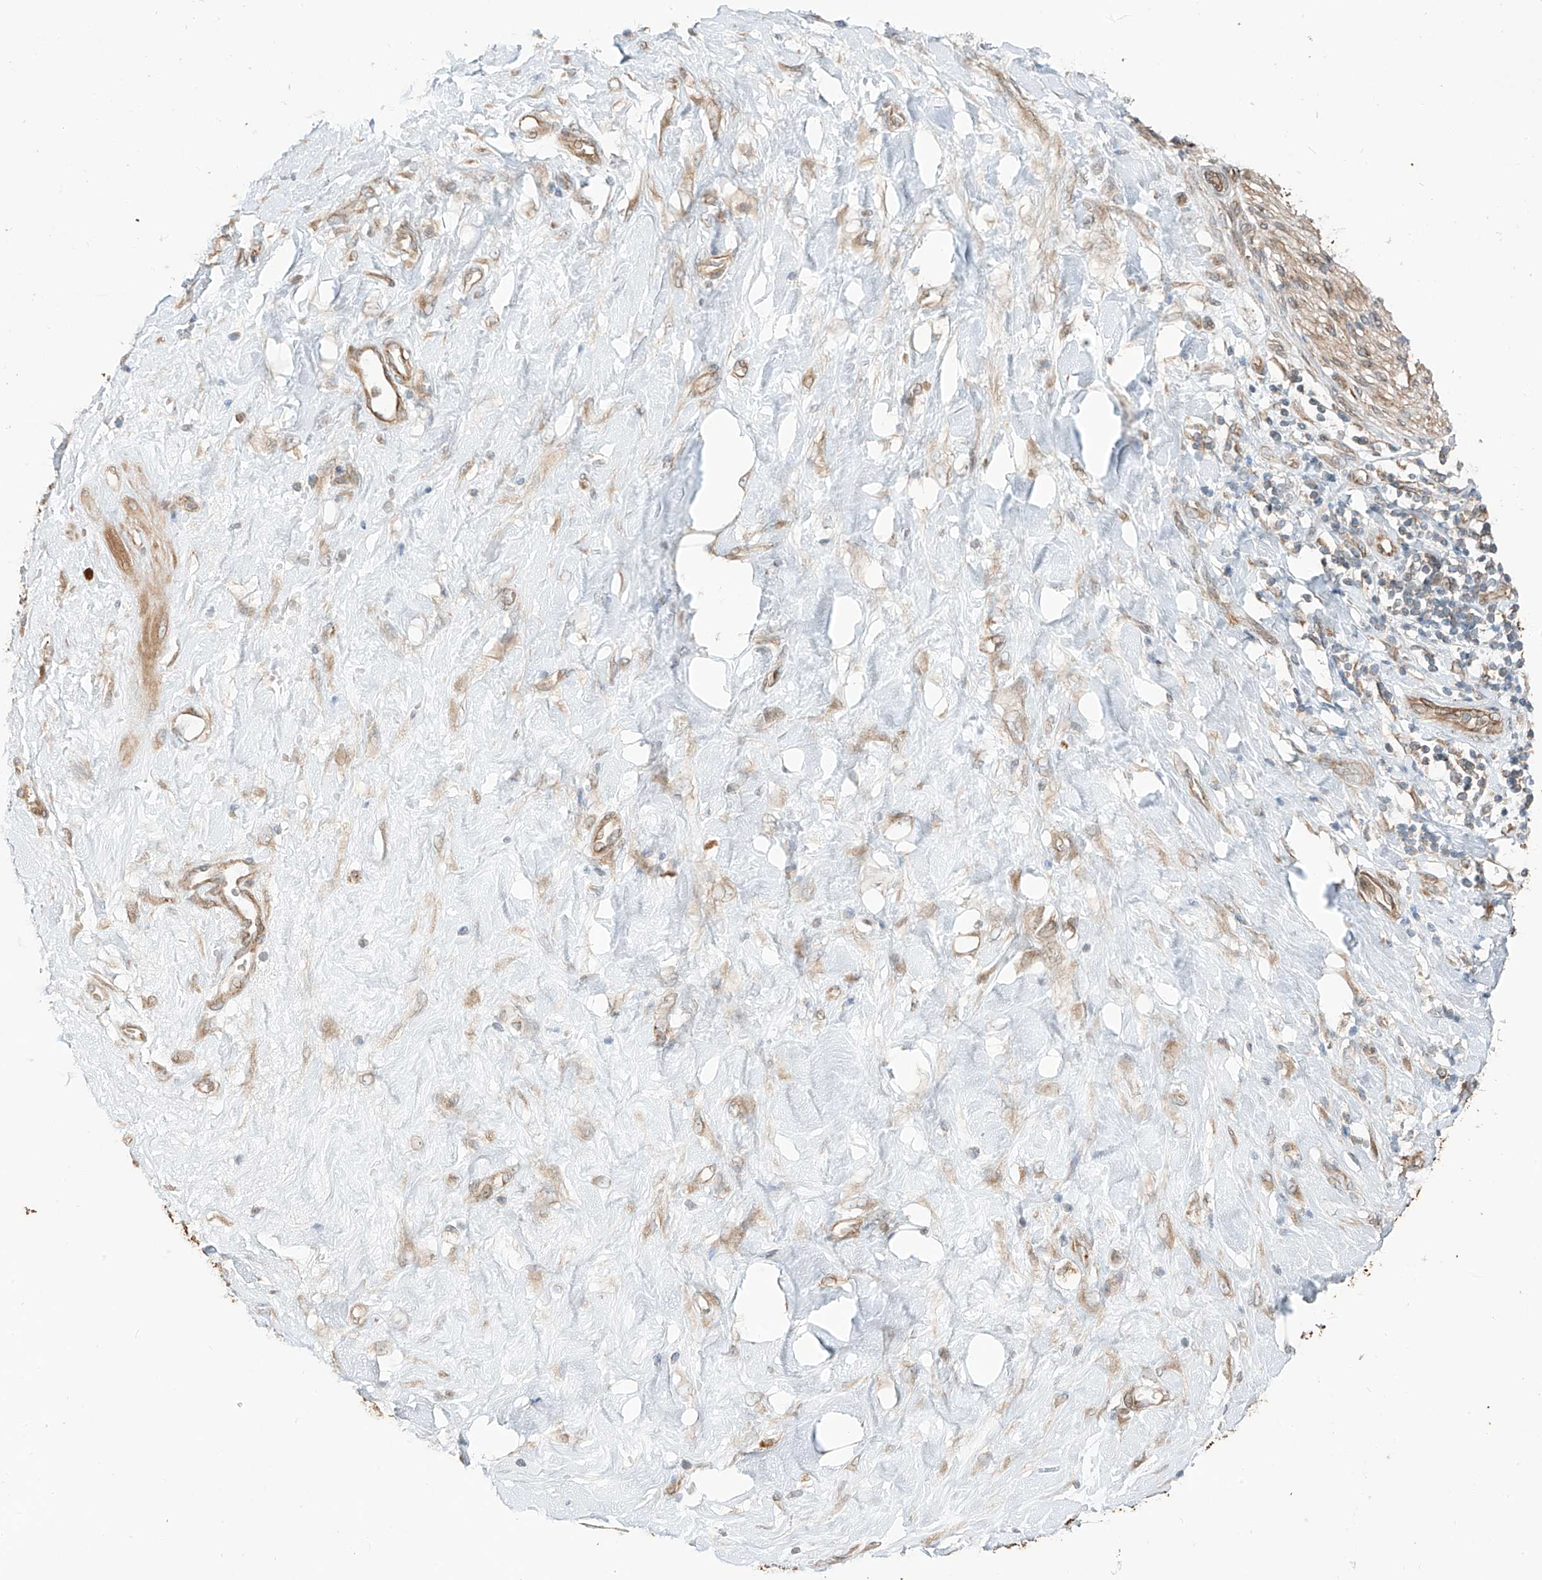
{"staining": {"intensity": "moderate", "quantity": ">75%", "location": "cytoplasmic/membranous"}, "tissue": "soft tissue", "cell_type": "Fibroblasts", "image_type": "normal", "snomed": [{"axis": "morphology", "description": "Normal tissue, NOS"}, {"axis": "morphology", "description": "Adenocarcinoma, NOS"}, {"axis": "topography", "description": "Pancreas"}, {"axis": "topography", "description": "Peripheral nerve tissue"}], "caption": "Protein expression analysis of normal soft tissue reveals moderate cytoplasmic/membranous positivity in about >75% of fibroblasts.", "gene": "CEP162", "patient": {"sex": "male", "age": 59}}